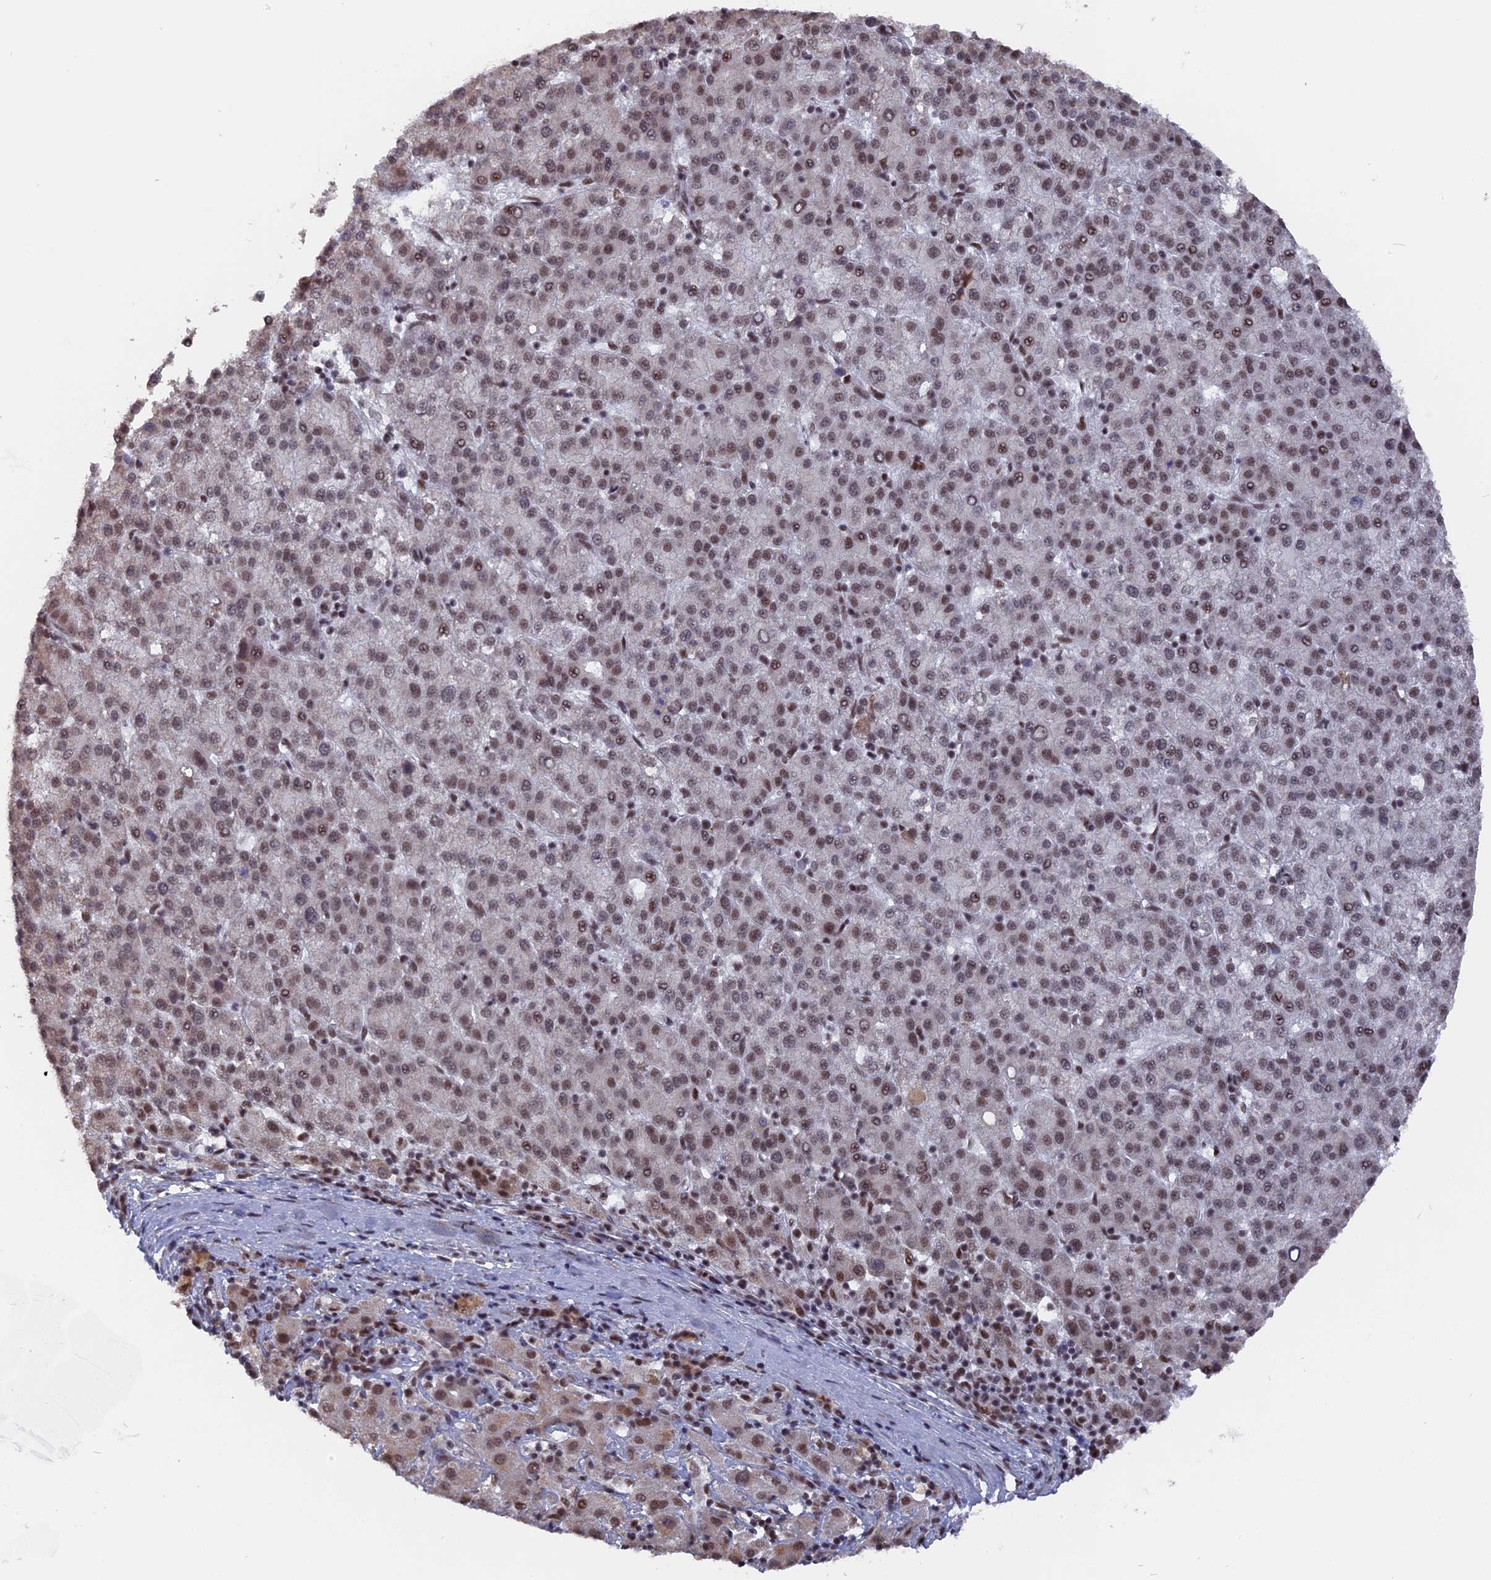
{"staining": {"intensity": "moderate", "quantity": ">75%", "location": "nuclear"}, "tissue": "liver cancer", "cell_type": "Tumor cells", "image_type": "cancer", "snomed": [{"axis": "morphology", "description": "Carcinoma, Hepatocellular, NOS"}, {"axis": "topography", "description": "Liver"}], "caption": "Moderate nuclear staining is identified in about >75% of tumor cells in liver cancer (hepatocellular carcinoma).", "gene": "SF3A2", "patient": {"sex": "female", "age": 58}}